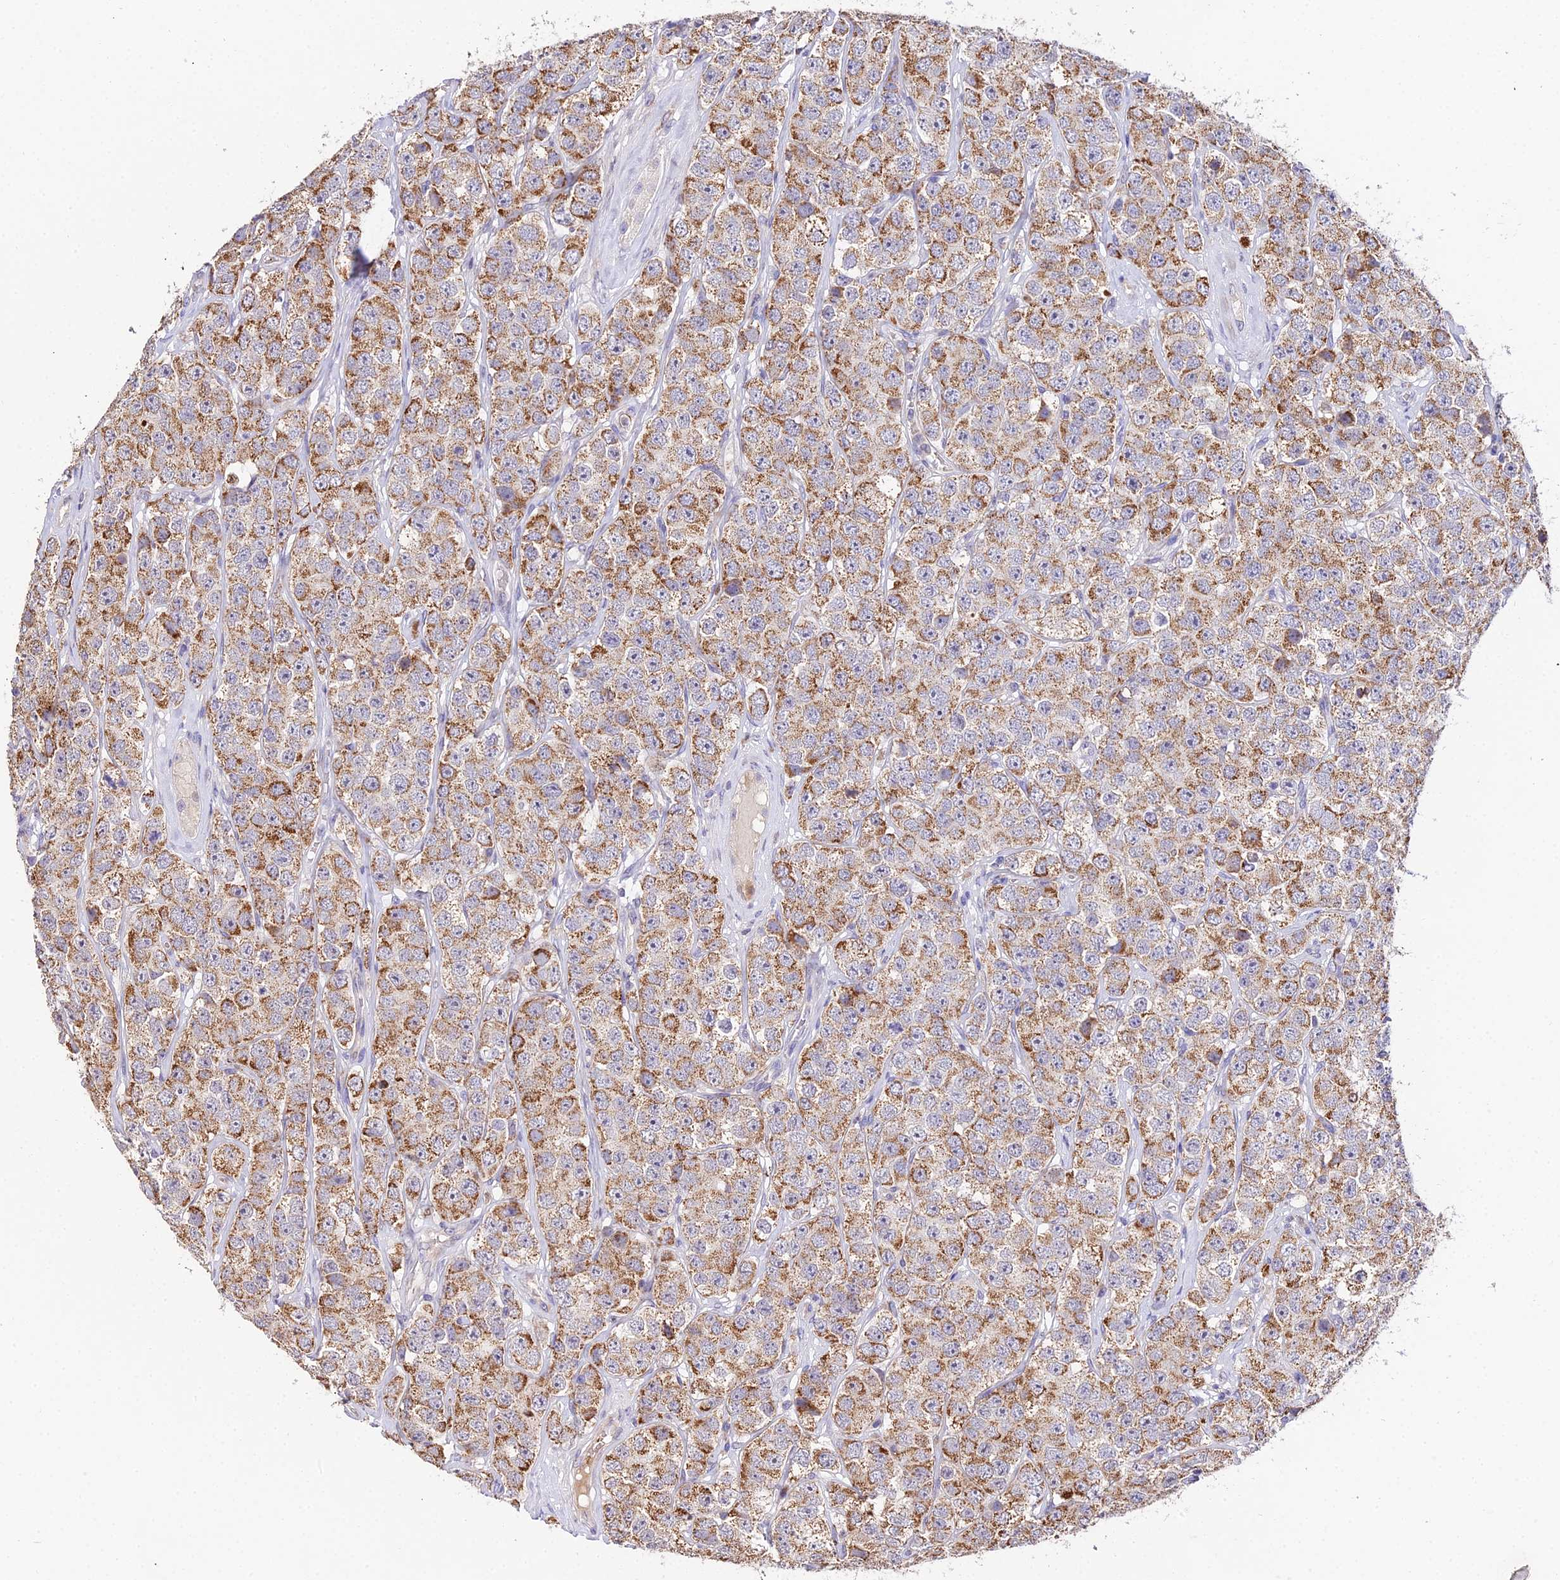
{"staining": {"intensity": "moderate", "quantity": ">75%", "location": "cytoplasmic/membranous"}, "tissue": "testis cancer", "cell_type": "Tumor cells", "image_type": "cancer", "snomed": [{"axis": "morphology", "description": "Seminoma, NOS"}, {"axis": "topography", "description": "Testis"}], "caption": "The histopathology image shows a brown stain indicating the presence of a protein in the cytoplasmic/membranous of tumor cells in seminoma (testis).", "gene": "WDR5B", "patient": {"sex": "male", "age": 28}}